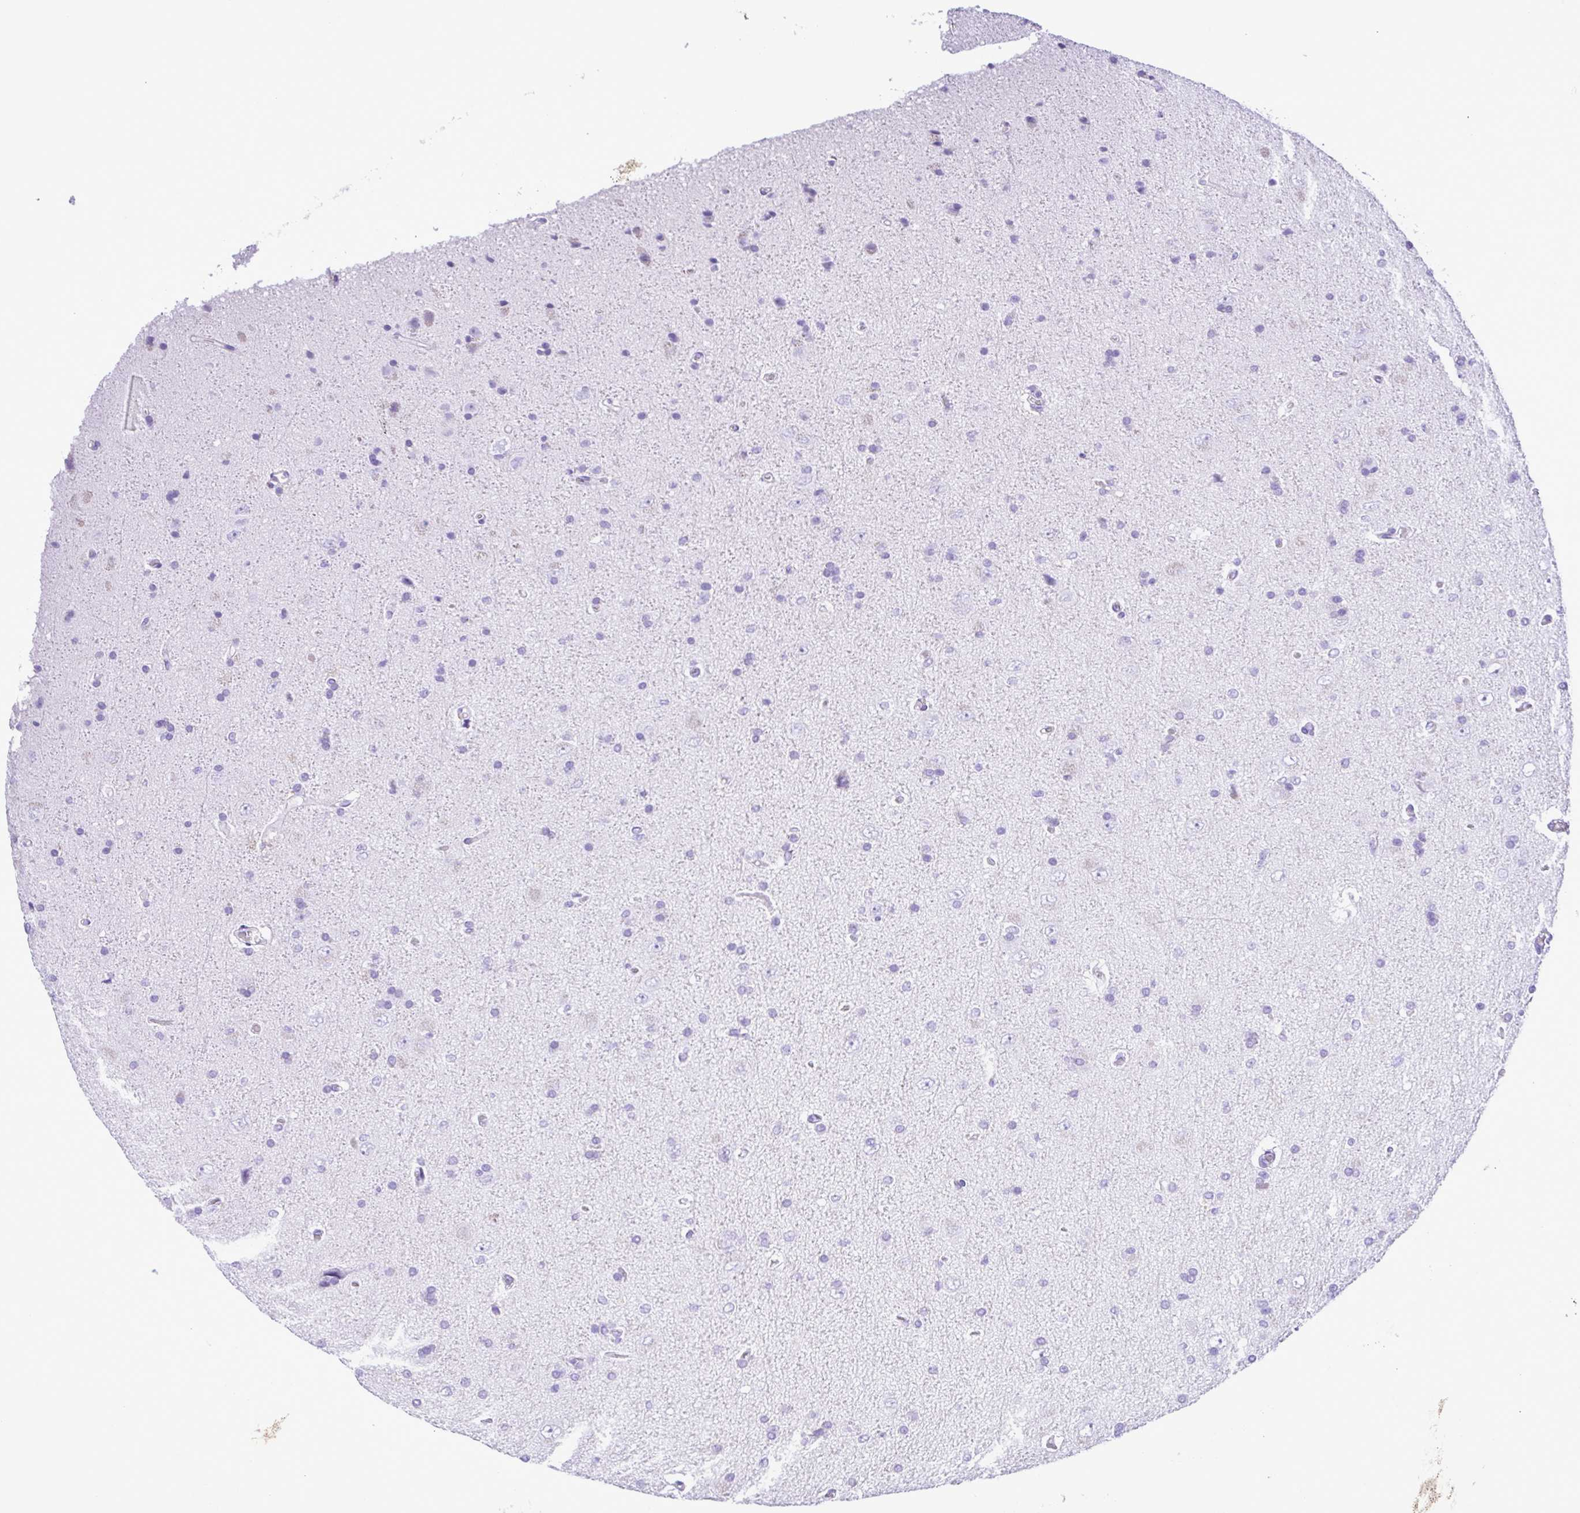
{"staining": {"intensity": "negative", "quantity": "none", "location": "none"}, "tissue": "glioma", "cell_type": "Tumor cells", "image_type": "cancer", "snomed": [{"axis": "morphology", "description": "Glioma, malignant, High grade"}, {"axis": "topography", "description": "Cerebral cortex"}], "caption": "High power microscopy image of an immunohistochemistry histopathology image of malignant glioma (high-grade), revealing no significant expression in tumor cells.", "gene": "SYT1", "patient": {"sex": "male", "age": 70}}